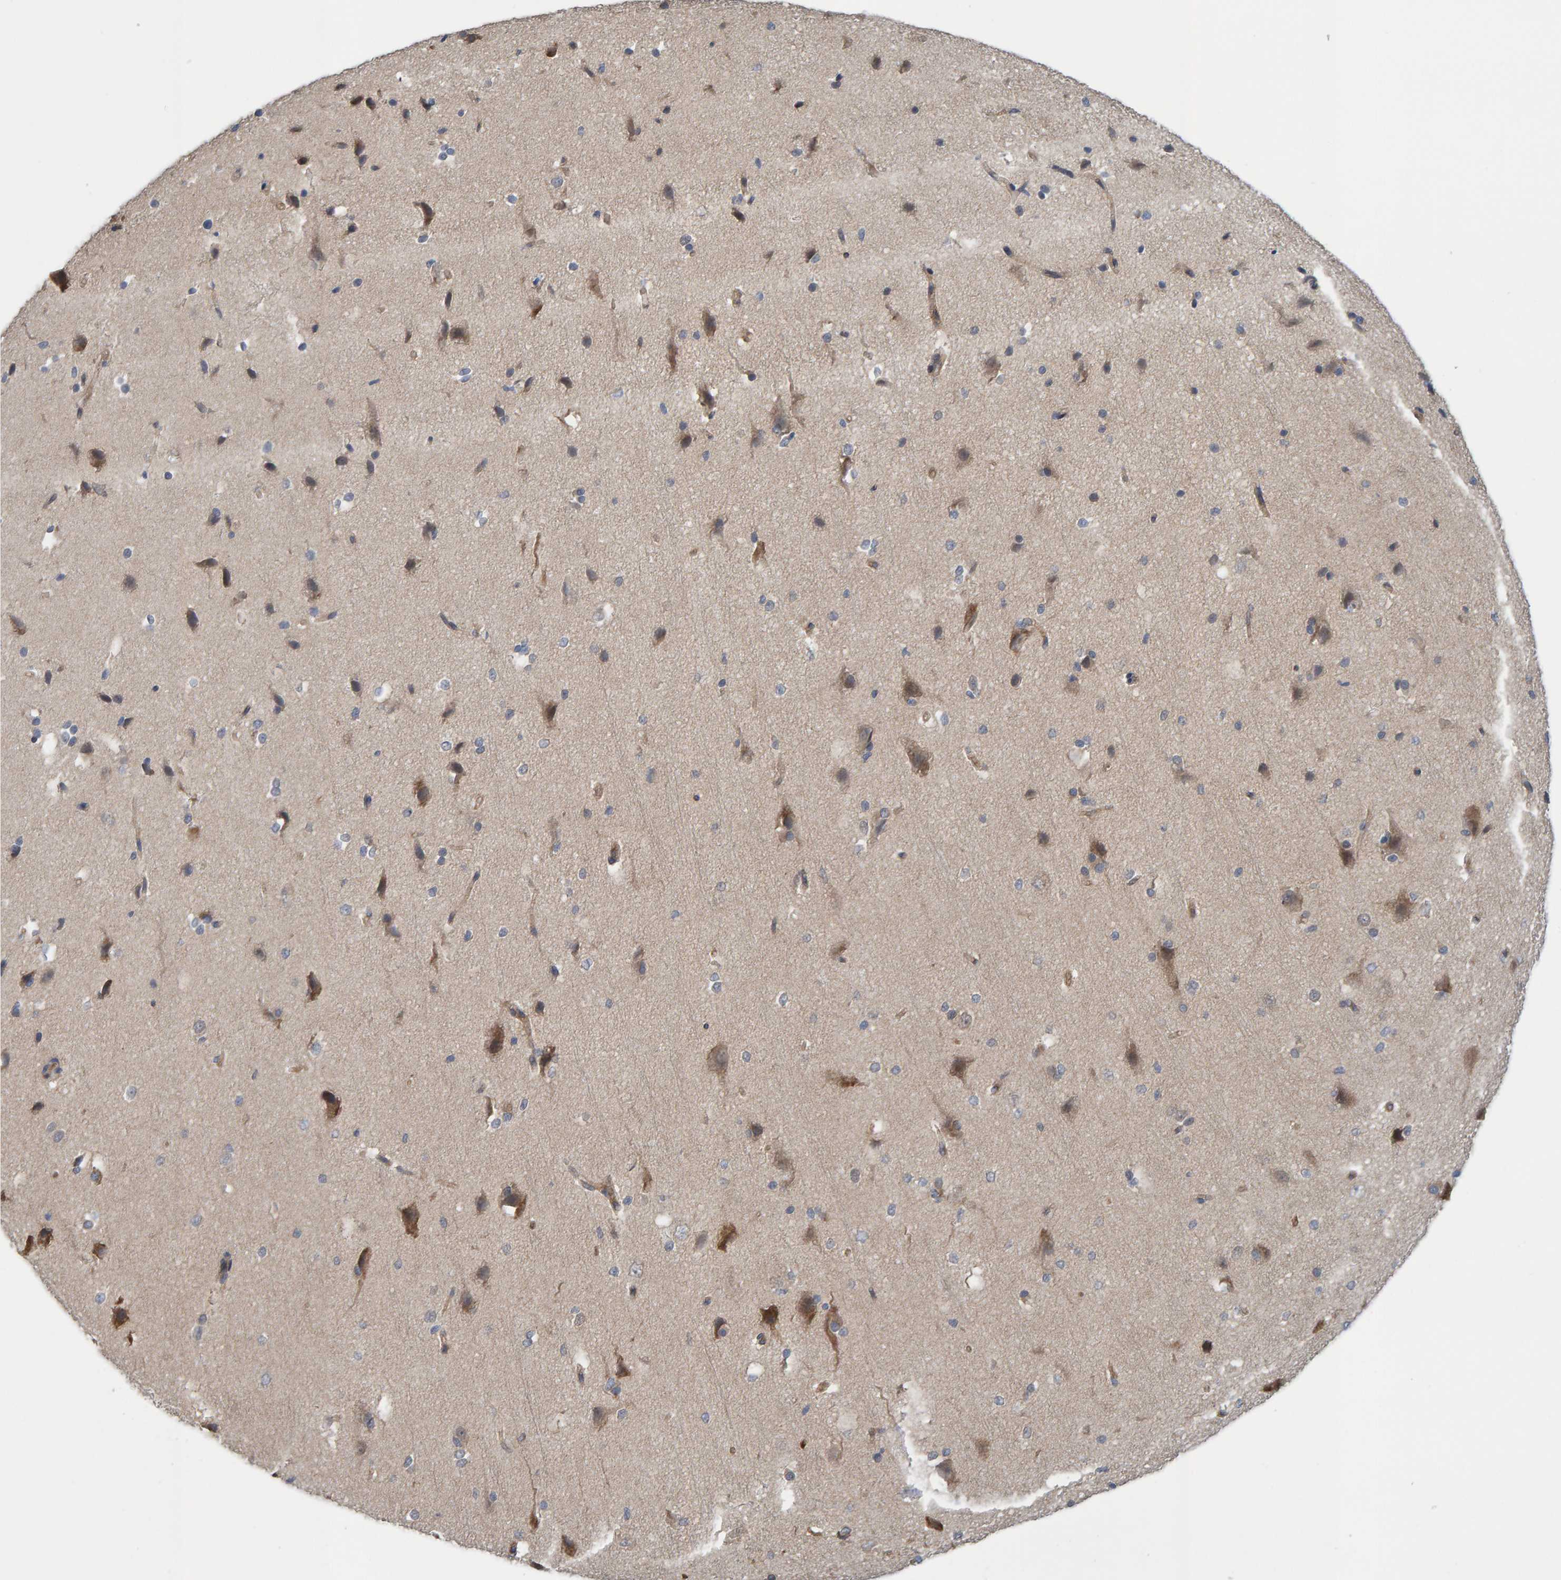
{"staining": {"intensity": "moderate", "quantity": ">75%", "location": "cytoplasmic/membranous"}, "tissue": "cerebral cortex", "cell_type": "Endothelial cells", "image_type": "normal", "snomed": [{"axis": "morphology", "description": "Normal tissue, NOS"}, {"axis": "morphology", "description": "Developmental malformation"}, {"axis": "topography", "description": "Cerebral cortex"}], "caption": "The histopathology image reveals staining of unremarkable cerebral cortex, revealing moderate cytoplasmic/membranous protein positivity (brown color) within endothelial cells.", "gene": "LRSAM1", "patient": {"sex": "female", "age": 30}}